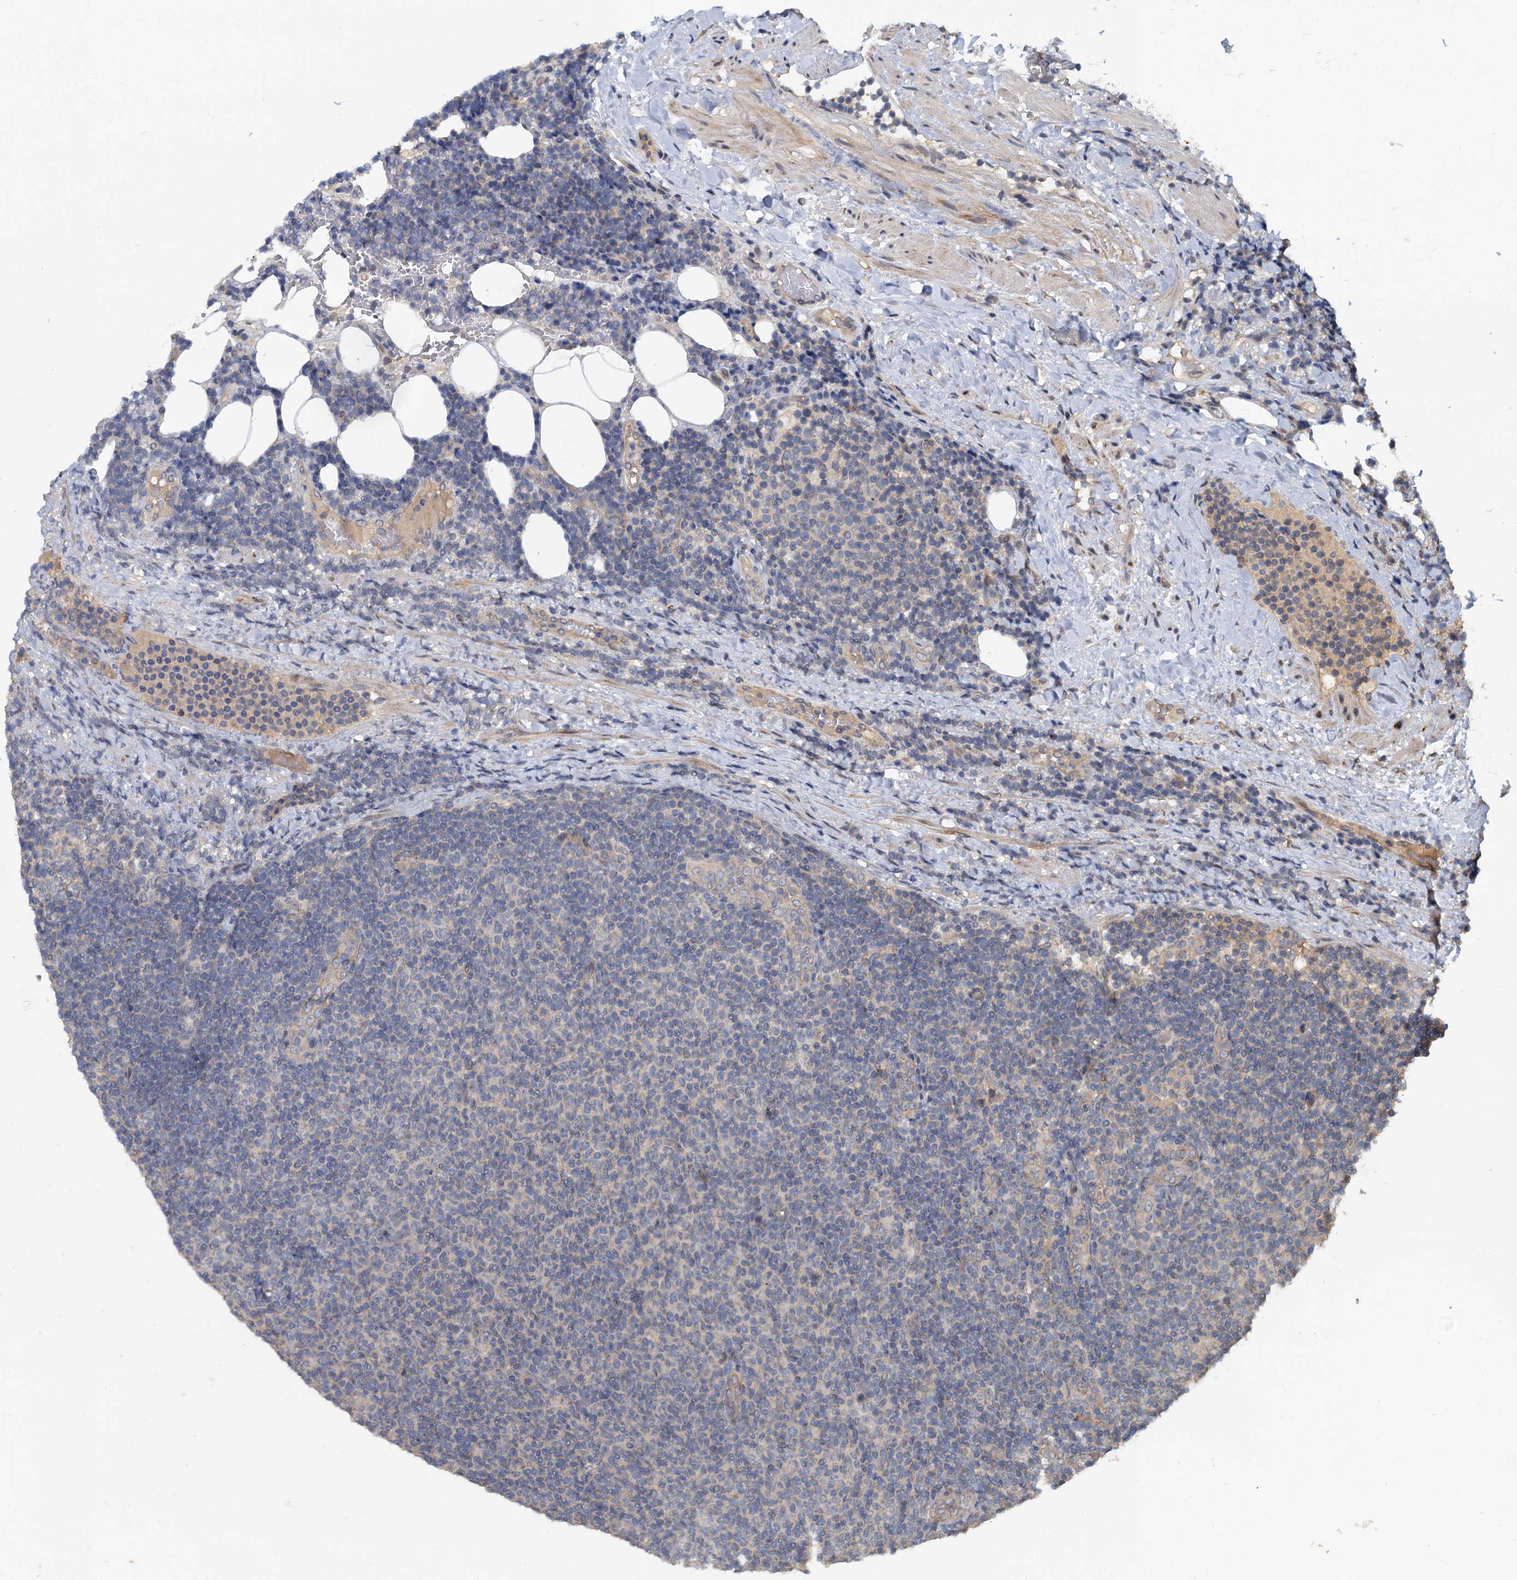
{"staining": {"intensity": "negative", "quantity": "none", "location": "none"}, "tissue": "lymphoma", "cell_type": "Tumor cells", "image_type": "cancer", "snomed": [{"axis": "morphology", "description": "Malignant lymphoma, non-Hodgkin's type, Low grade"}, {"axis": "topography", "description": "Lymph node"}], "caption": "Photomicrograph shows no significant protein expression in tumor cells of lymphoma. (DAB immunohistochemistry visualized using brightfield microscopy, high magnification).", "gene": "ZNF324", "patient": {"sex": "male", "age": 66}}